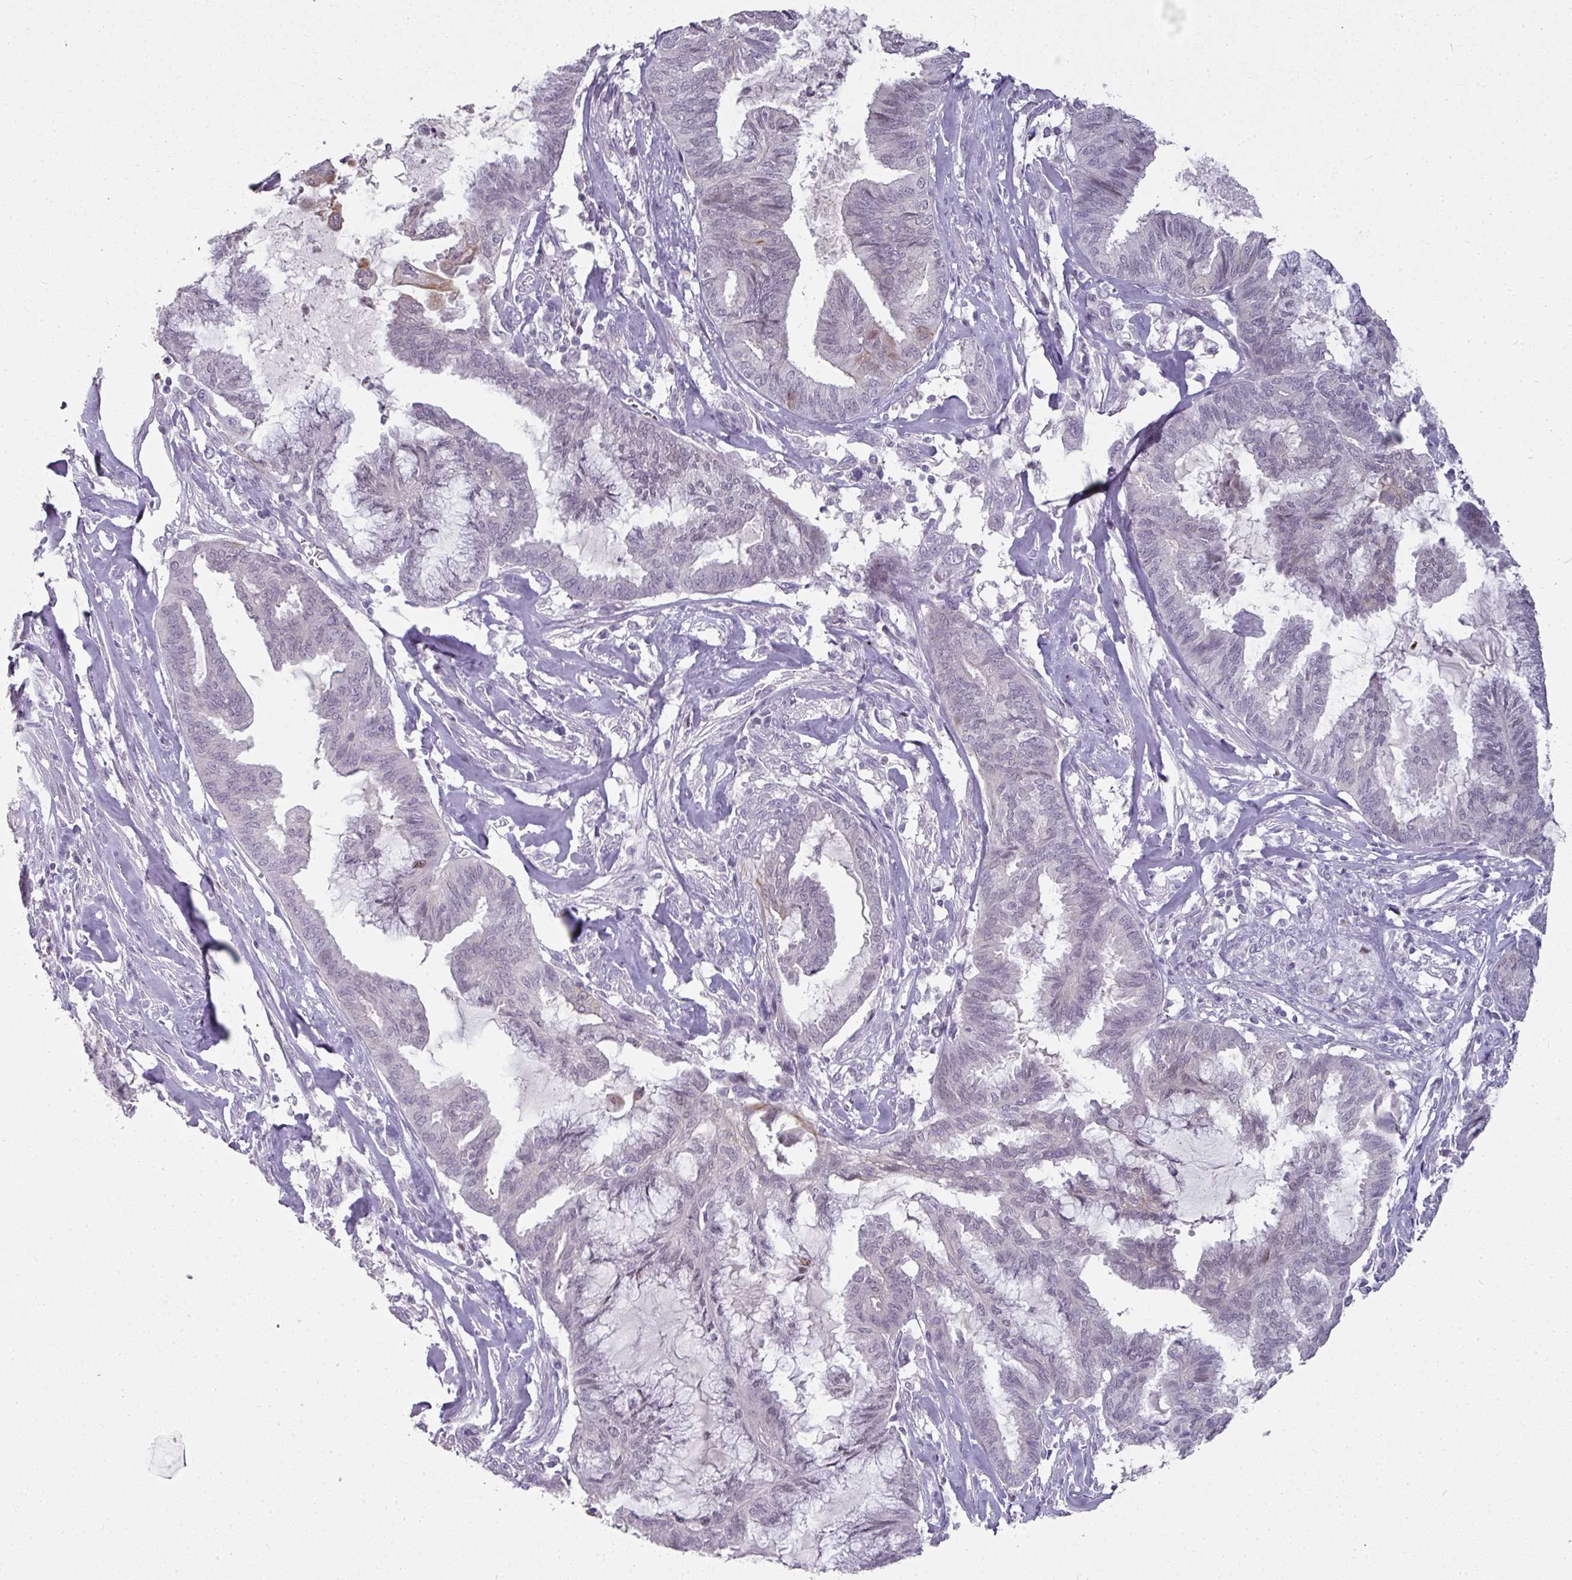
{"staining": {"intensity": "negative", "quantity": "none", "location": "none"}, "tissue": "endometrial cancer", "cell_type": "Tumor cells", "image_type": "cancer", "snomed": [{"axis": "morphology", "description": "Adenocarcinoma, NOS"}, {"axis": "topography", "description": "Endometrium"}], "caption": "This is an immunohistochemistry (IHC) image of endometrial adenocarcinoma. There is no staining in tumor cells.", "gene": "GTF2H3", "patient": {"sex": "female", "age": 86}}